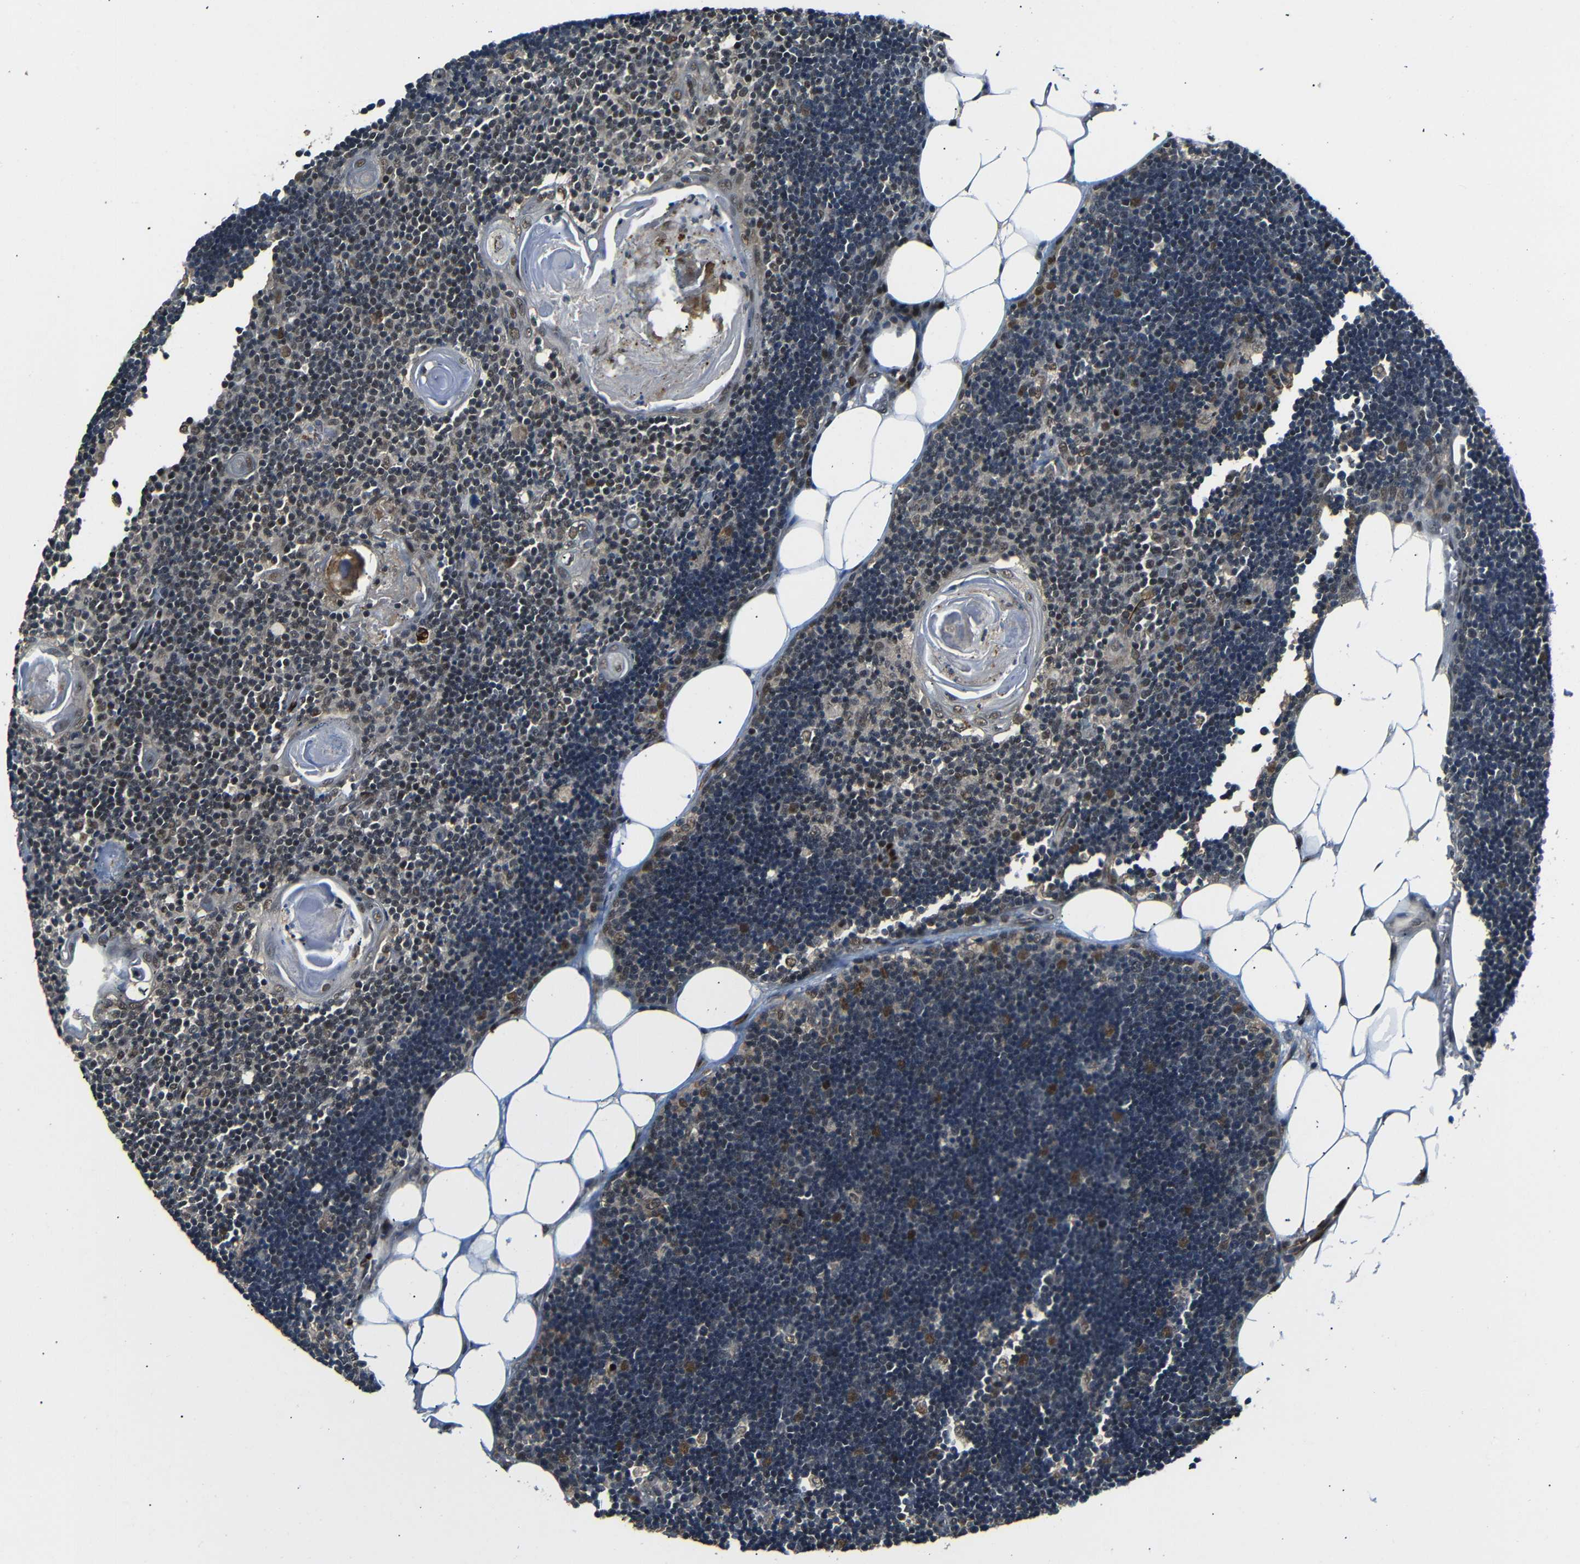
{"staining": {"intensity": "moderate", "quantity": "25%-75%", "location": "cytoplasmic/membranous,nuclear"}, "tissue": "lymph node", "cell_type": "Germinal center cells", "image_type": "normal", "snomed": [{"axis": "morphology", "description": "Normal tissue, NOS"}, {"axis": "topography", "description": "Lymph node"}], "caption": "Normal lymph node shows moderate cytoplasmic/membranous,nuclear positivity in about 25%-75% of germinal center cells The protein of interest is shown in brown color, while the nuclei are stained blue..", "gene": "TBX2", "patient": {"sex": "male", "age": 33}}